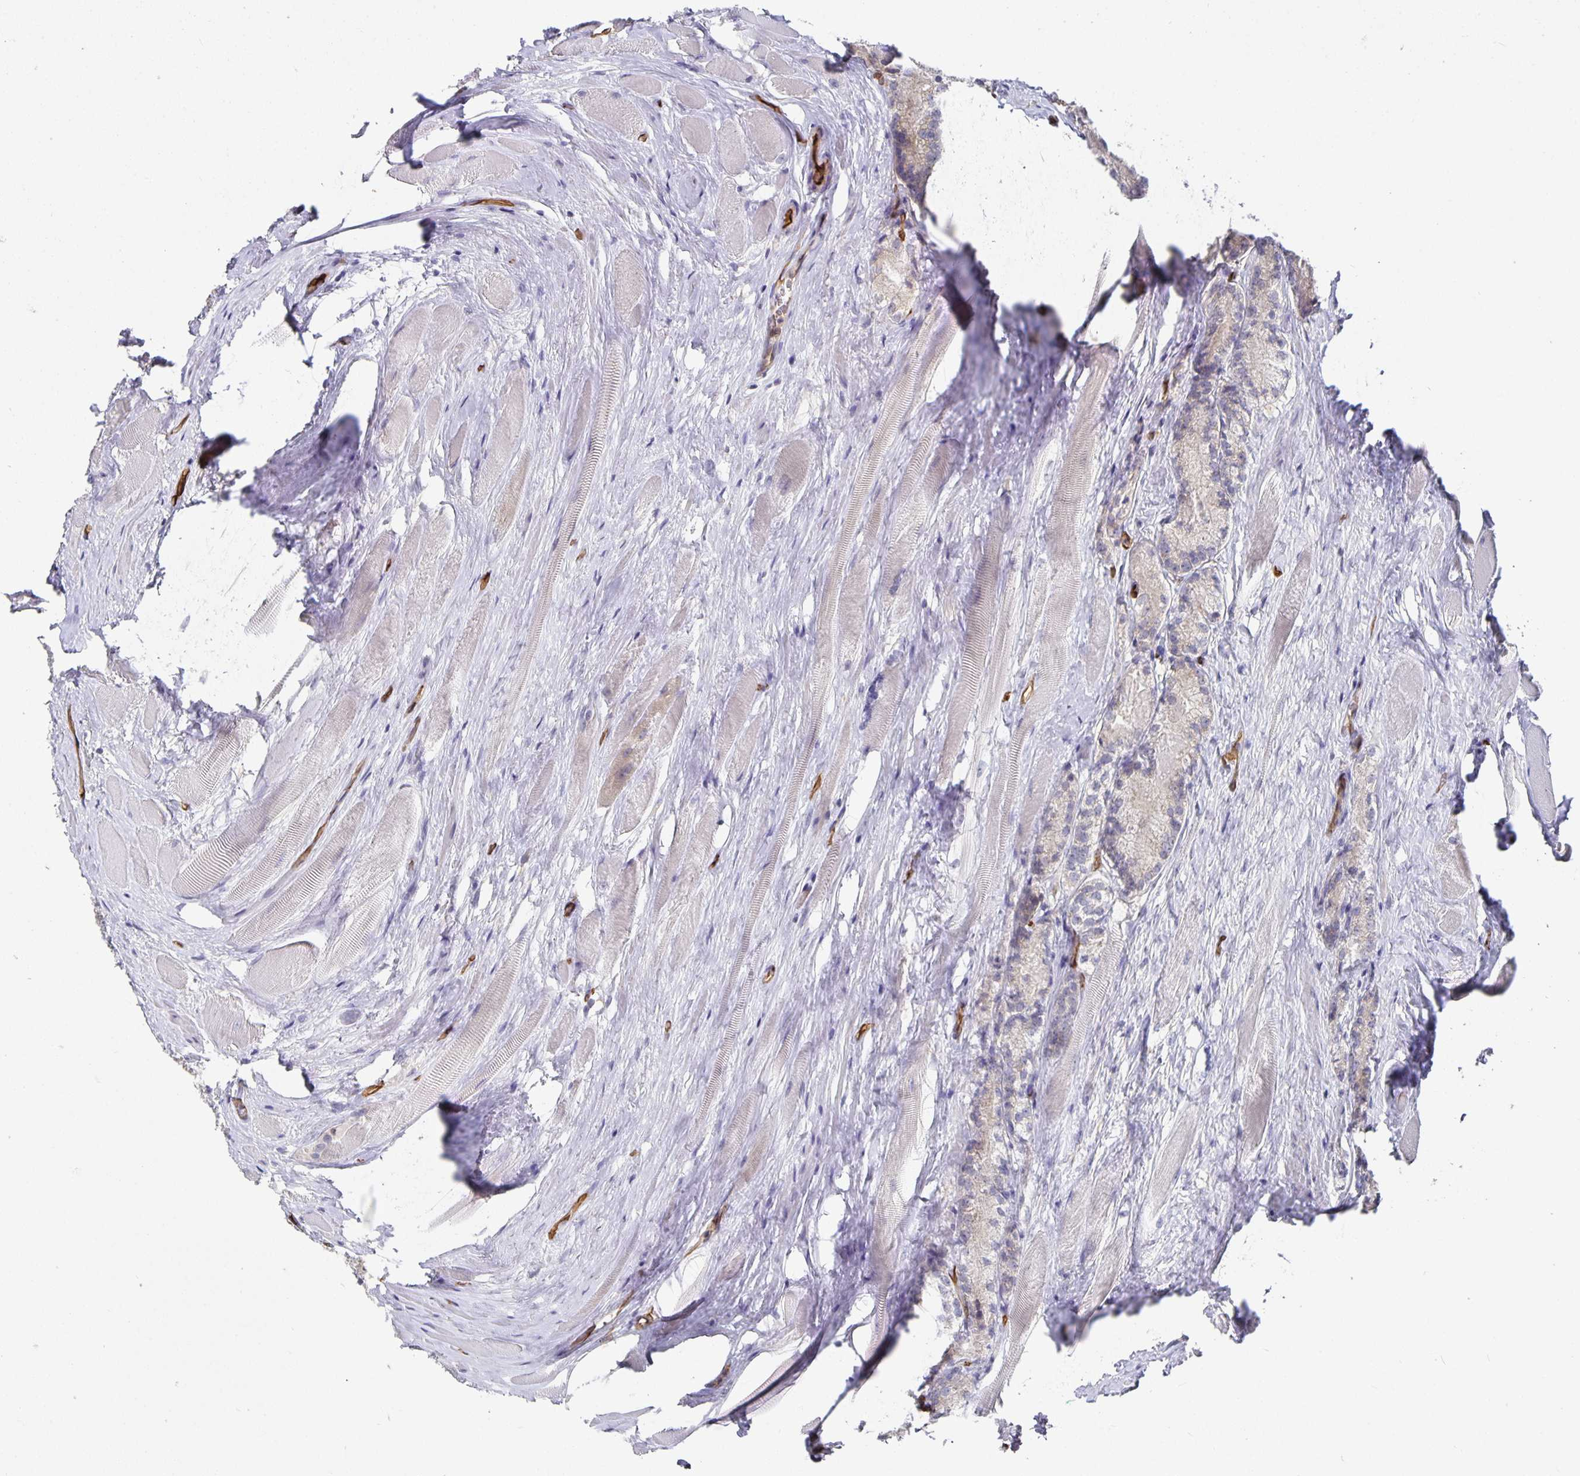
{"staining": {"intensity": "negative", "quantity": "none", "location": "none"}, "tissue": "prostate cancer", "cell_type": "Tumor cells", "image_type": "cancer", "snomed": [{"axis": "morphology", "description": "Adenocarcinoma, NOS"}, {"axis": "morphology", "description": "Adenocarcinoma, Low grade"}, {"axis": "topography", "description": "Prostate"}], "caption": "Image shows no significant protein positivity in tumor cells of adenocarcinoma (prostate).", "gene": "PODXL", "patient": {"sex": "male", "age": 68}}